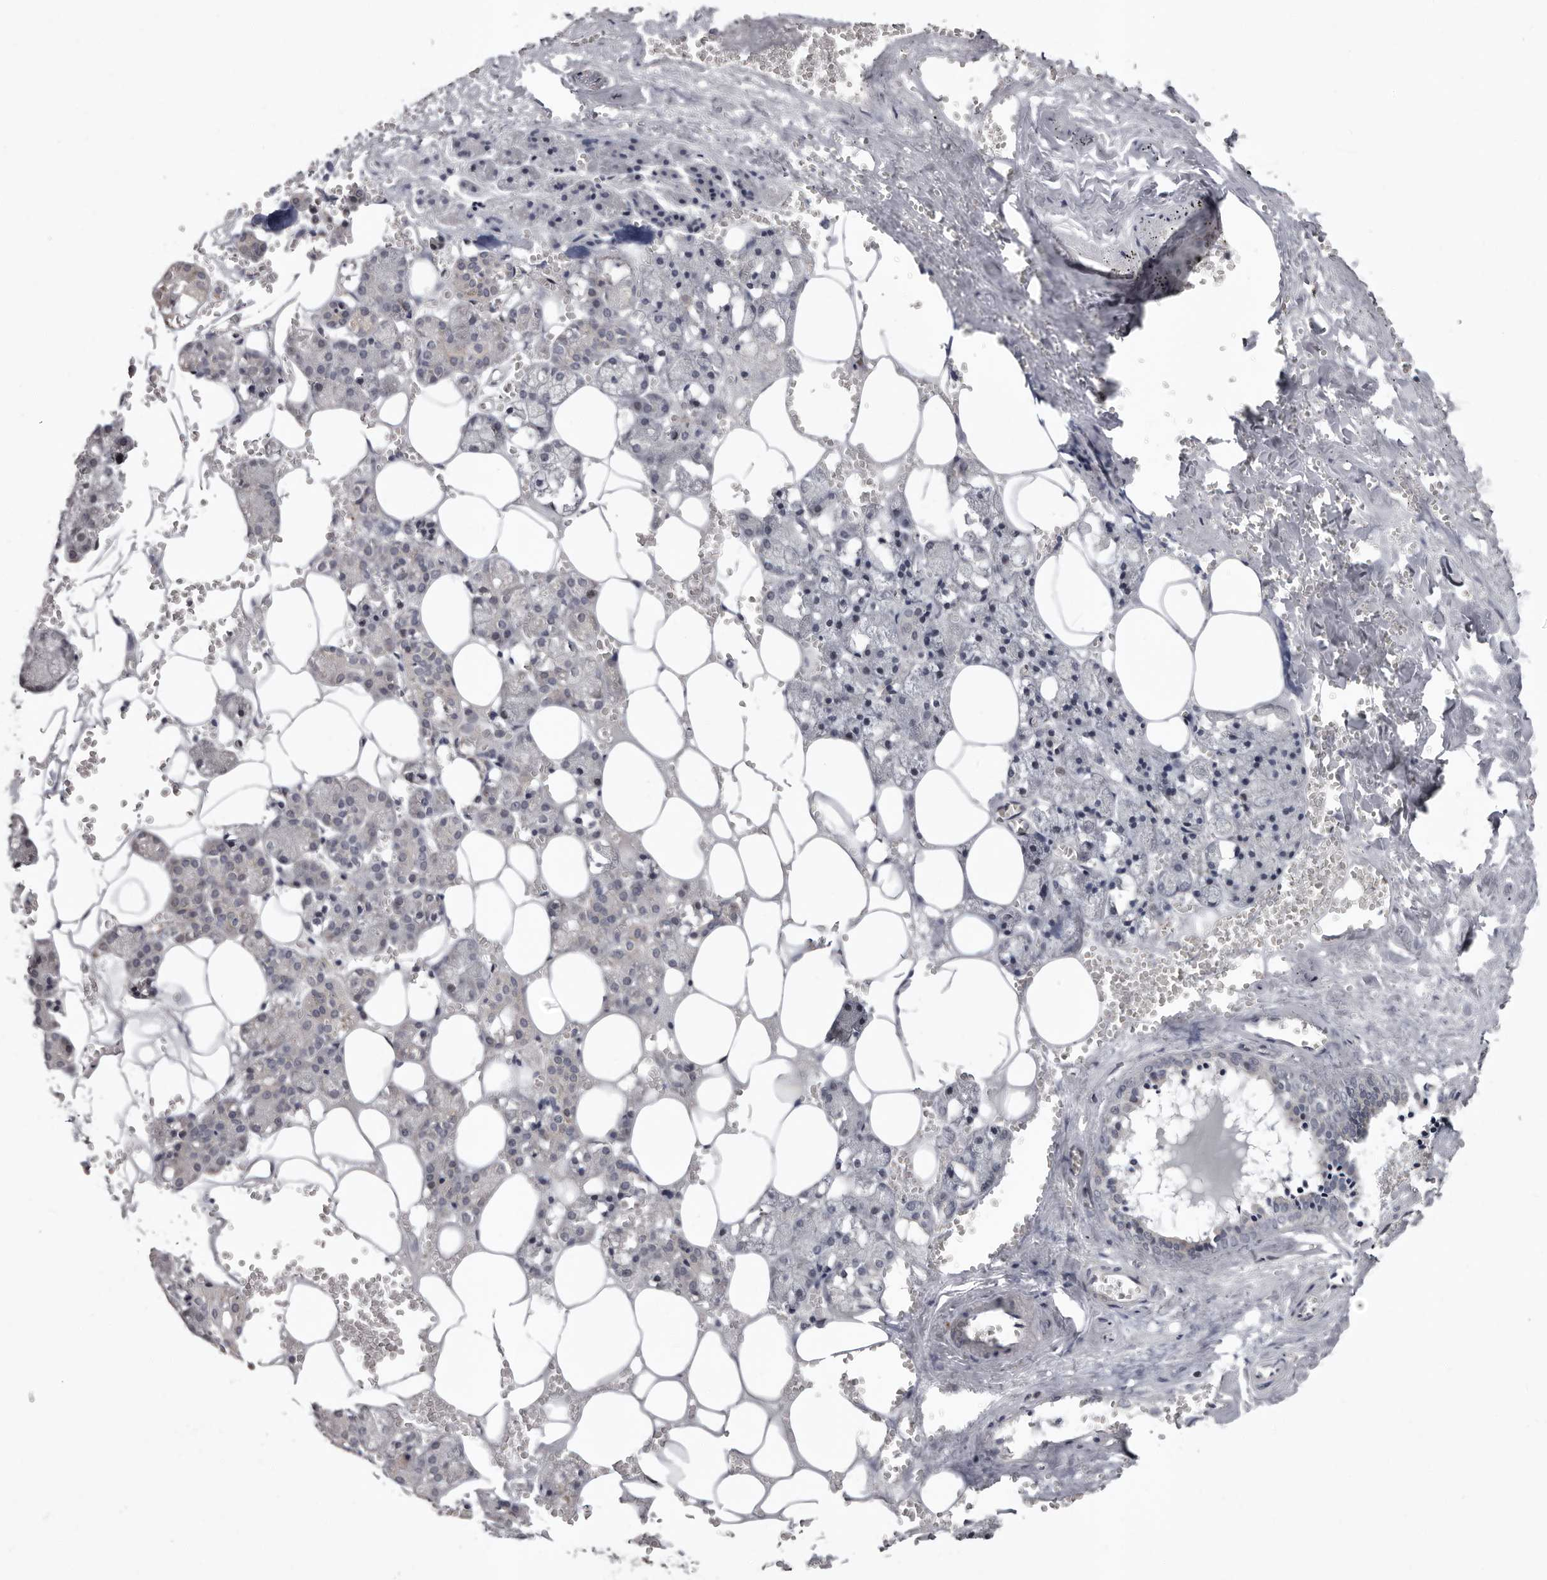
{"staining": {"intensity": "weak", "quantity": "<25%", "location": "cytoplasmic/membranous"}, "tissue": "salivary gland", "cell_type": "Glandular cells", "image_type": "normal", "snomed": [{"axis": "morphology", "description": "Normal tissue, NOS"}, {"axis": "topography", "description": "Salivary gland"}], "caption": "This is a image of immunohistochemistry (IHC) staining of unremarkable salivary gland, which shows no staining in glandular cells. (DAB IHC with hematoxylin counter stain).", "gene": "MED8", "patient": {"sex": "male", "age": 62}}